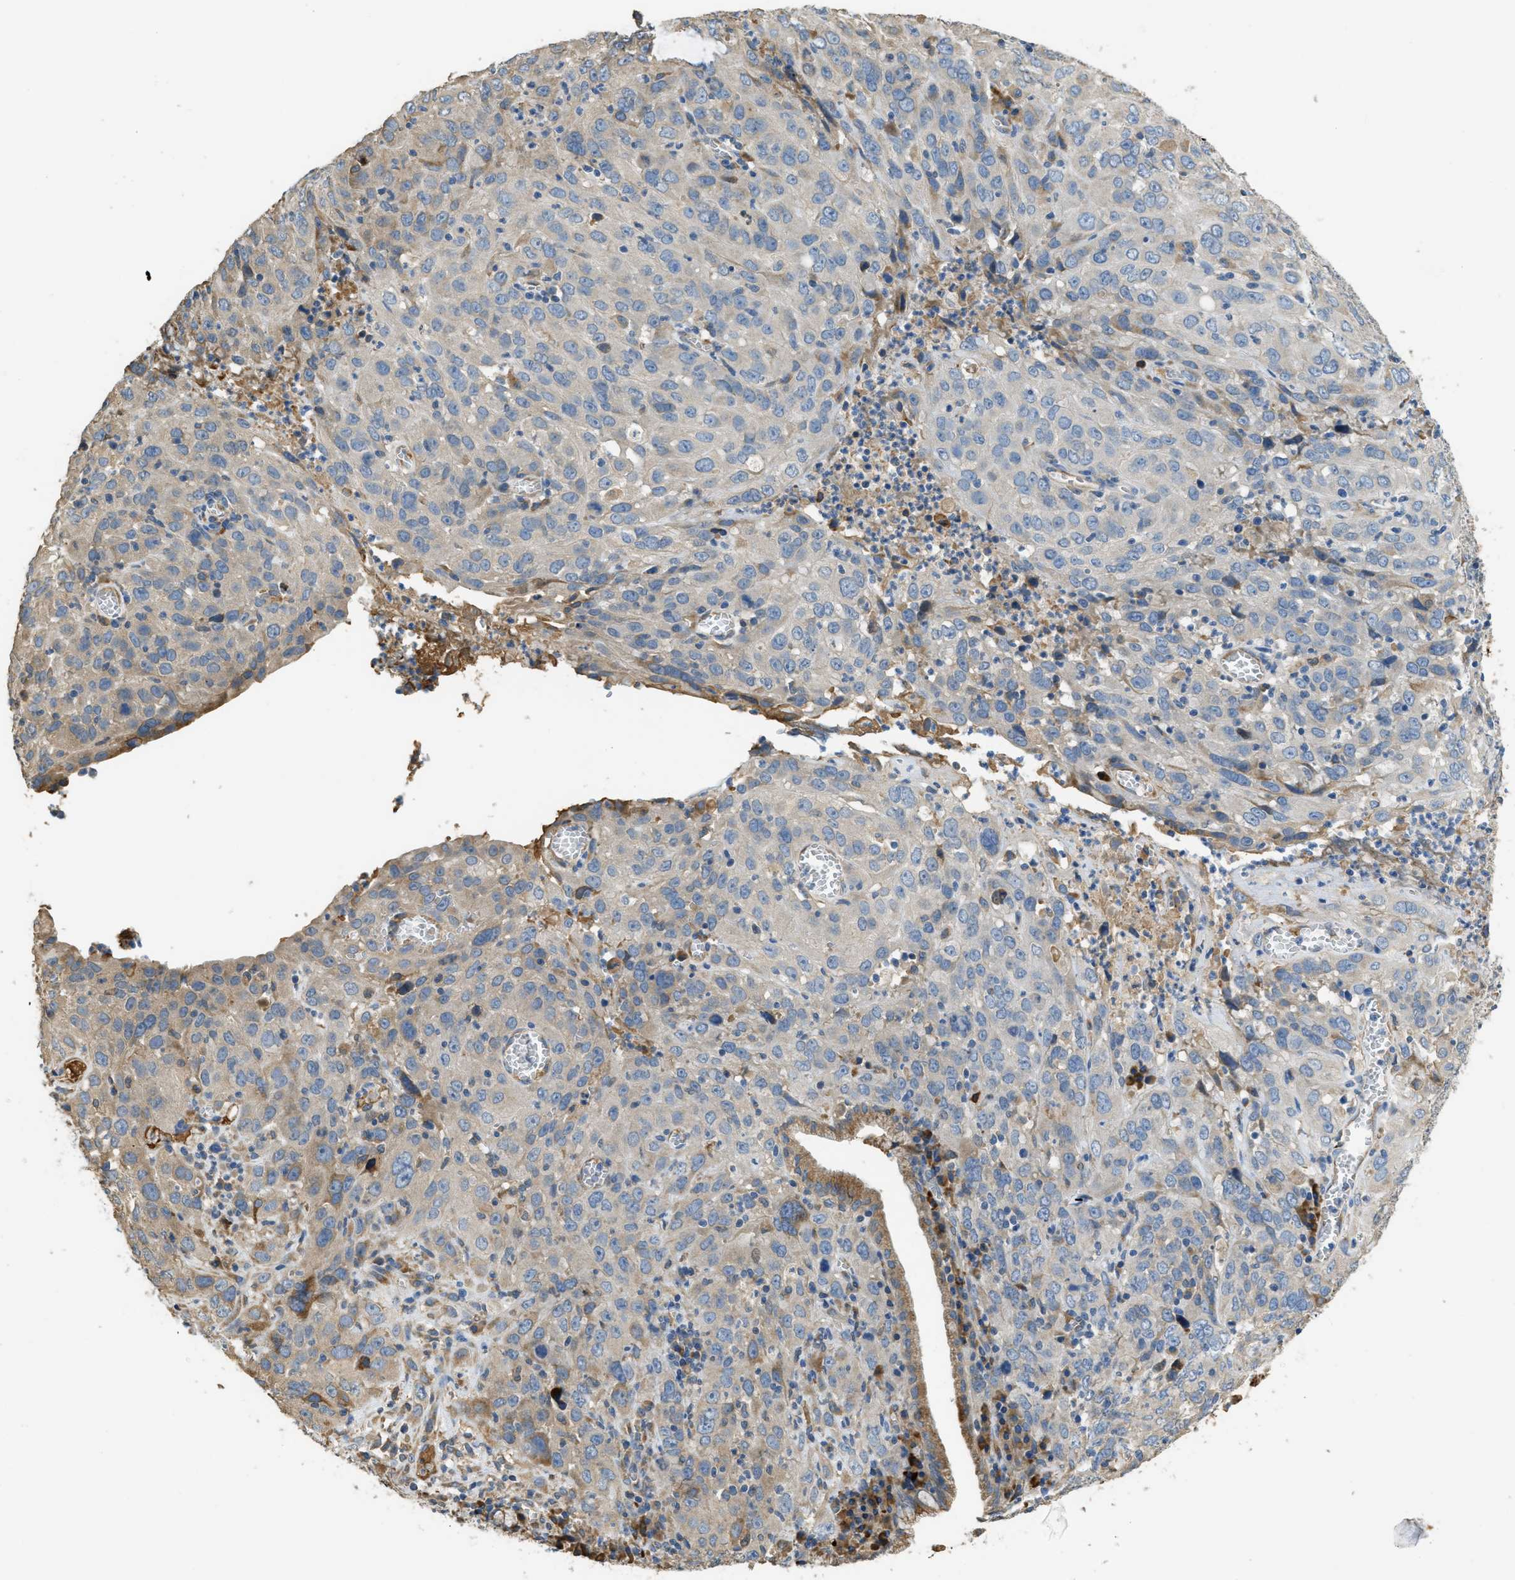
{"staining": {"intensity": "moderate", "quantity": "<25%", "location": "cytoplasmic/membranous"}, "tissue": "cervical cancer", "cell_type": "Tumor cells", "image_type": "cancer", "snomed": [{"axis": "morphology", "description": "Squamous cell carcinoma, NOS"}, {"axis": "topography", "description": "Cervix"}], "caption": "Moderate cytoplasmic/membranous expression is seen in about <25% of tumor cells in squamous cell carcinoma (cervical). The staining was performed using DAB to visualize the protein expression in brown, while the nuclei were stained in blue with hematoxylin (Magnification: 20x).", "gene": "RIPK2", "patient": {"sex": "female", "age": 32}}